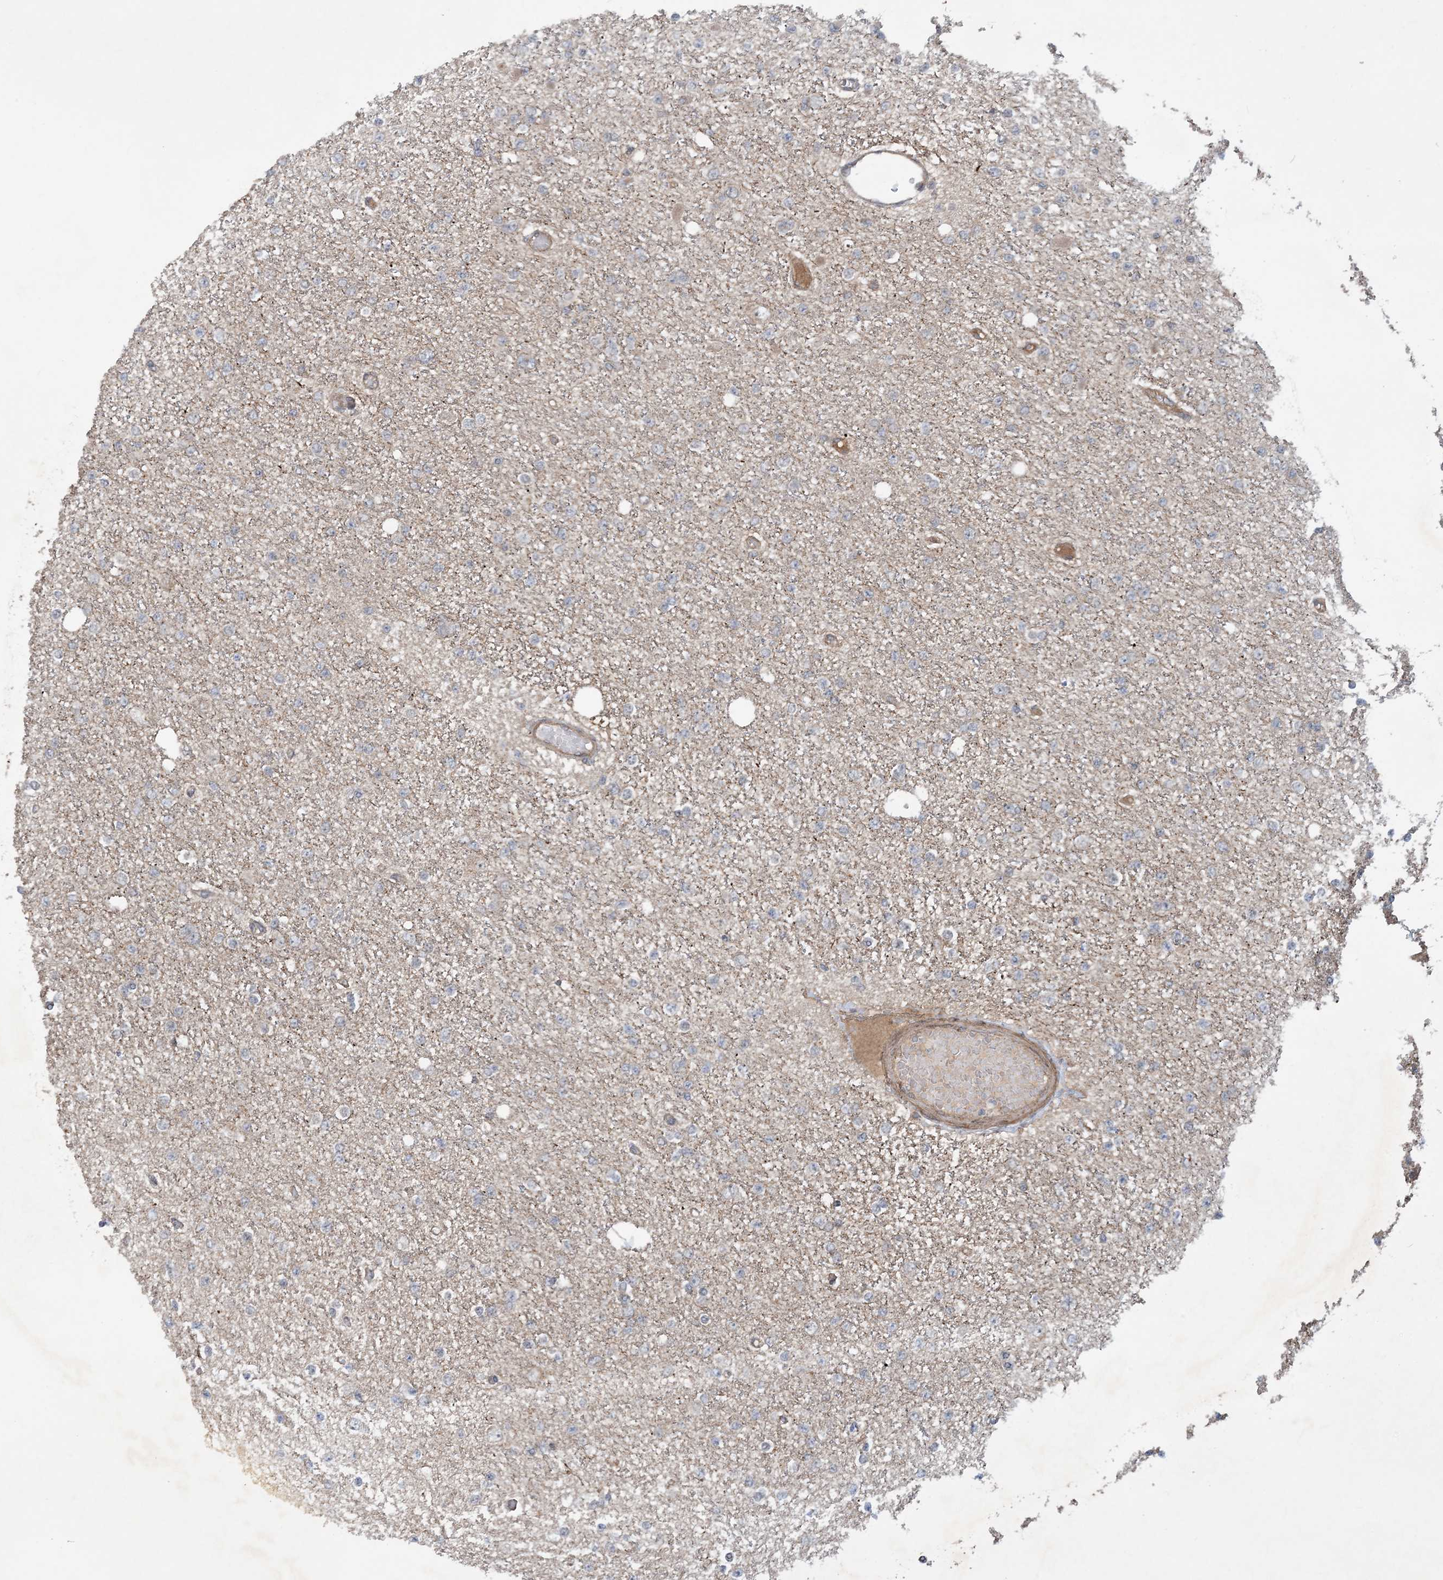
{"staining": {"intensity": "negative", "quantity": "none", "location": "none"}, "tissue": "glioma", "cell_type": "Tumor cells", "image_type": "cancer", "snomed": [{"axis": "morphology", "description": "Glioma, malignant, Low grade"}, {"axis": "topography", "description": "Brain"}], "caption": "Tumor cells are negative for brown protein staining in low-grade glioma (malignant). (Stains: DAB immunohistochemistry (IHC) with hematoxylin counter stain, Microscopy: brightfield microscopy at high magnification).", "gene": "HEMK1", "patient": {"sex": "female", "age": 22}}